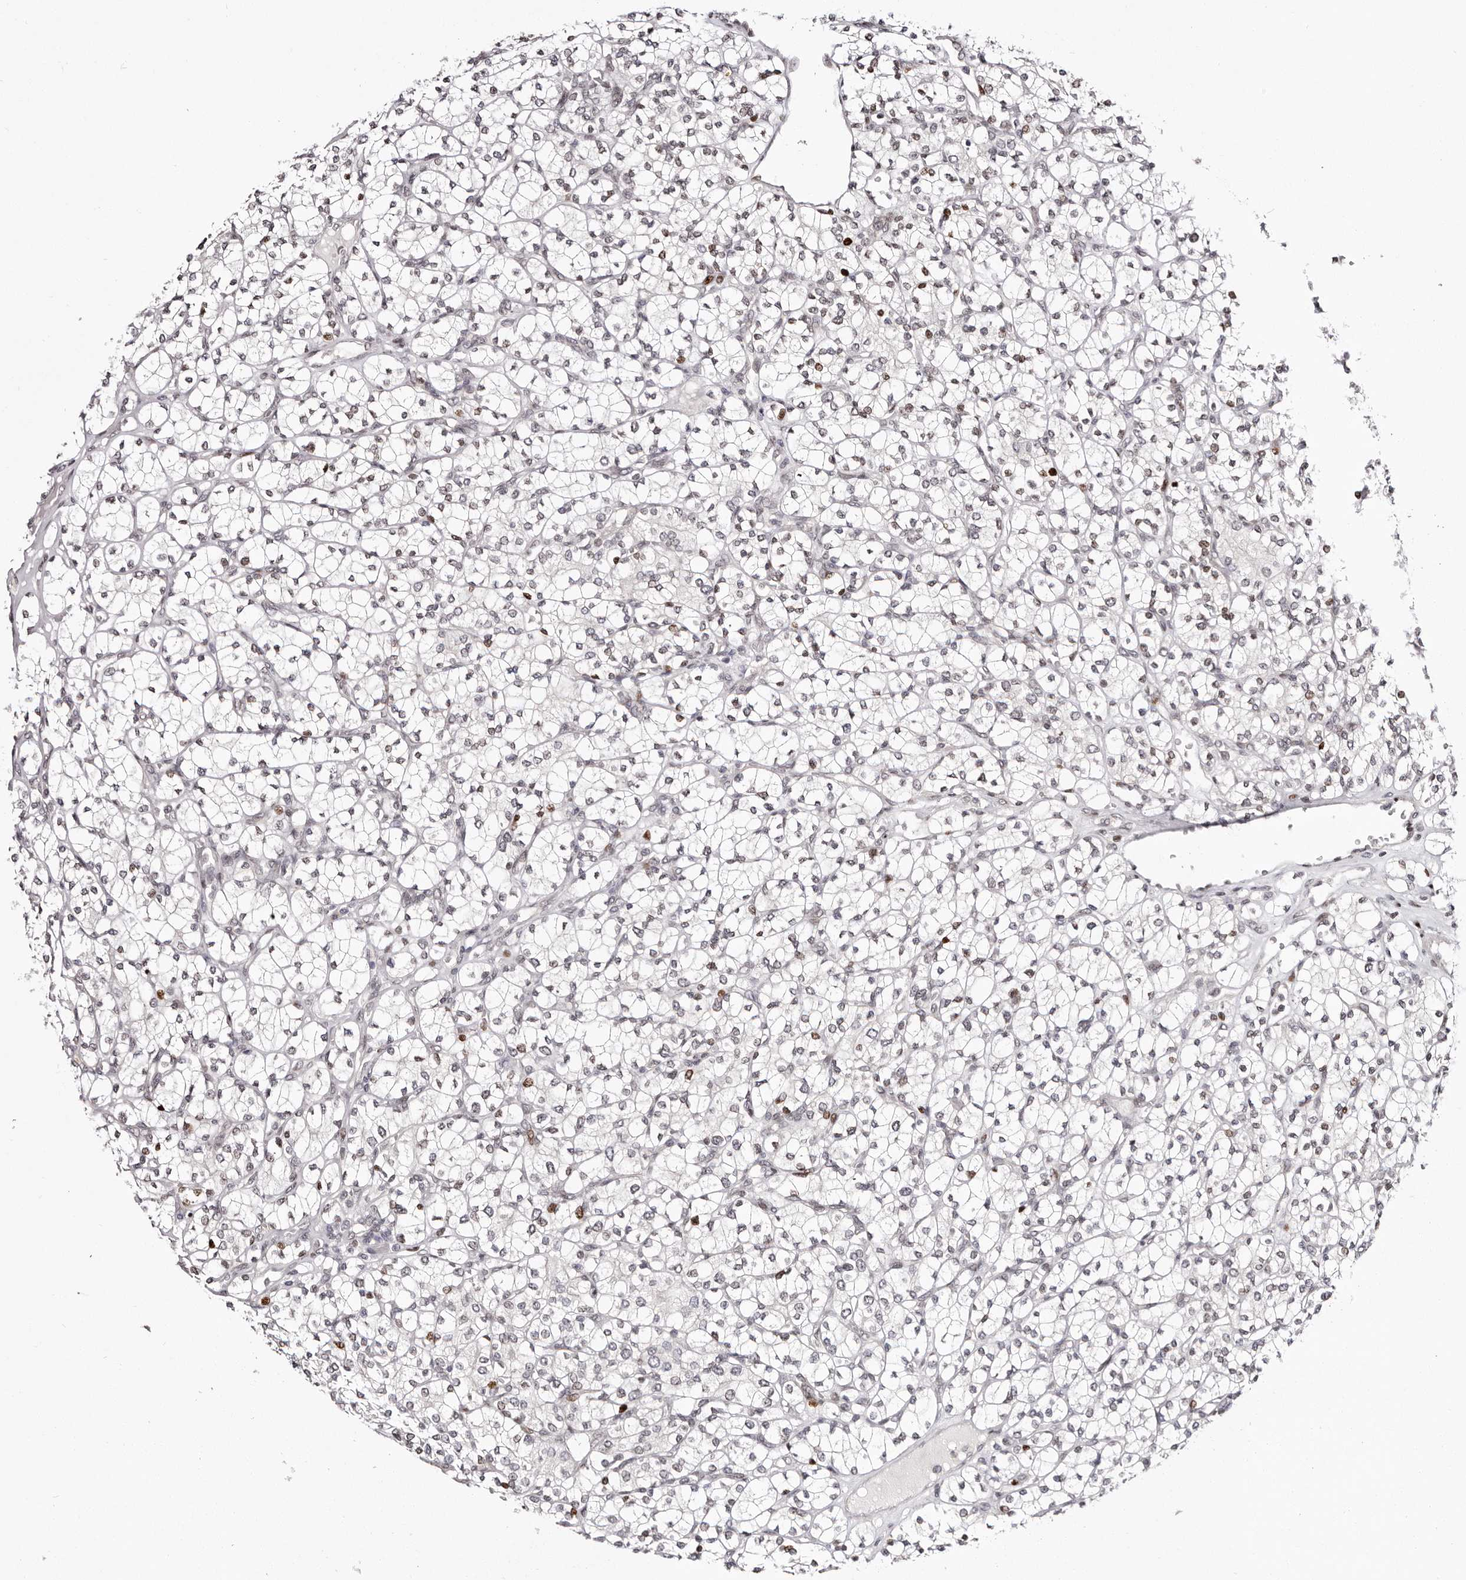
{"staining": {"intensity": "weak", "quantity": "<25%", "location": "nuclear"}, "tissue": "renal cancer", "cell_type": "Tumor cells", "image_type": "cancer", "snomed": [{"axis": "morphology", "description": "Adenocarcinoma, NOS"}, {"axis": "topography", "description": "Kidney"}], "caption": "There is no significant staining in tumor cells of renal adenocarcinoma.", "gene": "NUP153", "patient": {"sex": "male", "age": 77}}